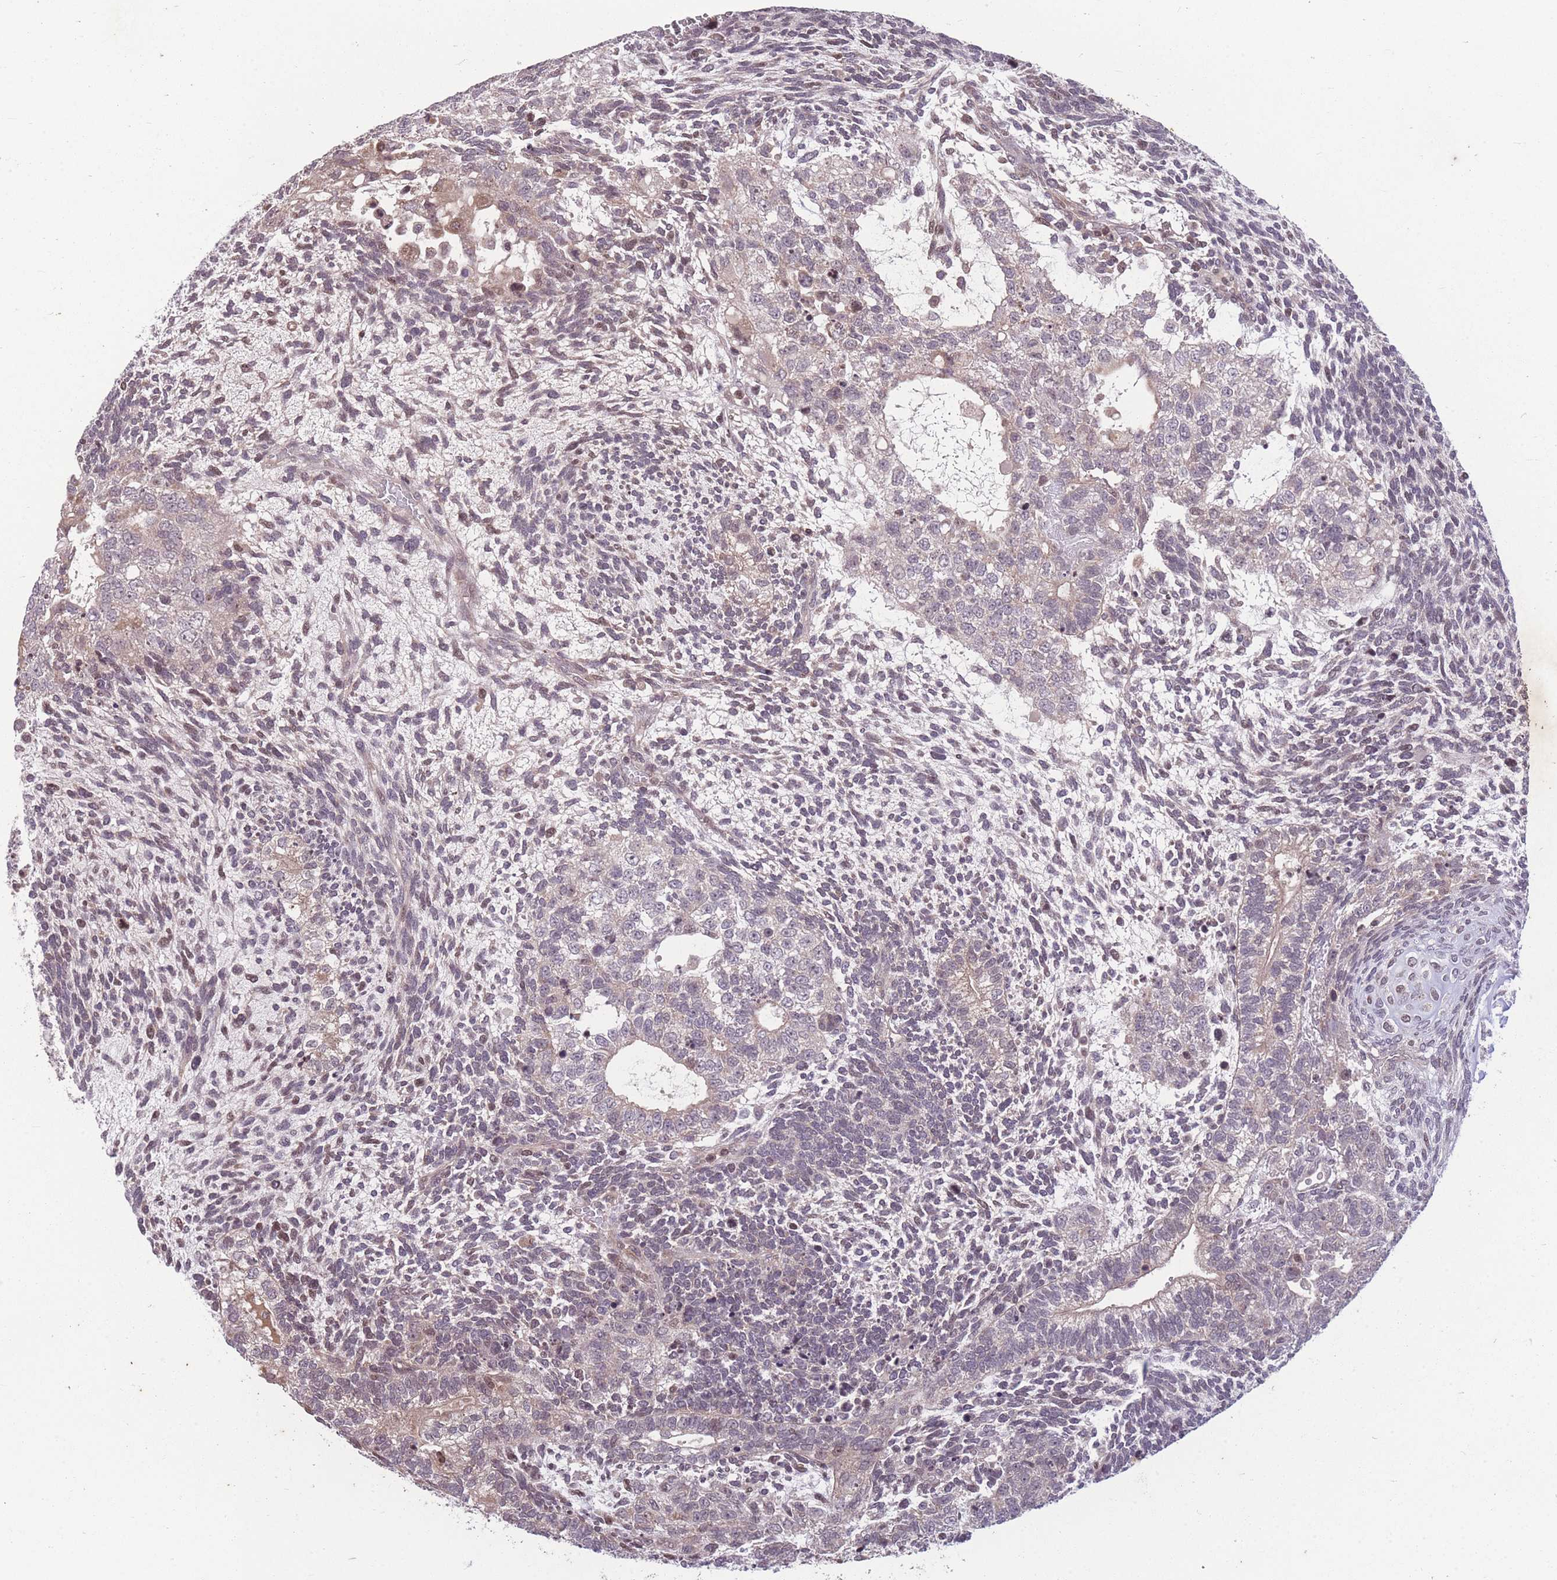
{"staining": {"intensity": "weak", "quantity": "<25%", "location": "nuclear"}, "tissue": "testis cancer", "cell_type": "Tumor cells", "image_type": "cancer", "snomed": [{"axis": "morphology", "description": "Carcinoma, Embryonal, NOS"}, {"axis": "topography", "description": "Testis"}], "caption": "The histopathology image exhibits no significant expression in tumor cells of testis cancer (embryonal carcinoma).", "gene": "GGT5", "patient": {"sex": "male", "age": 23}}